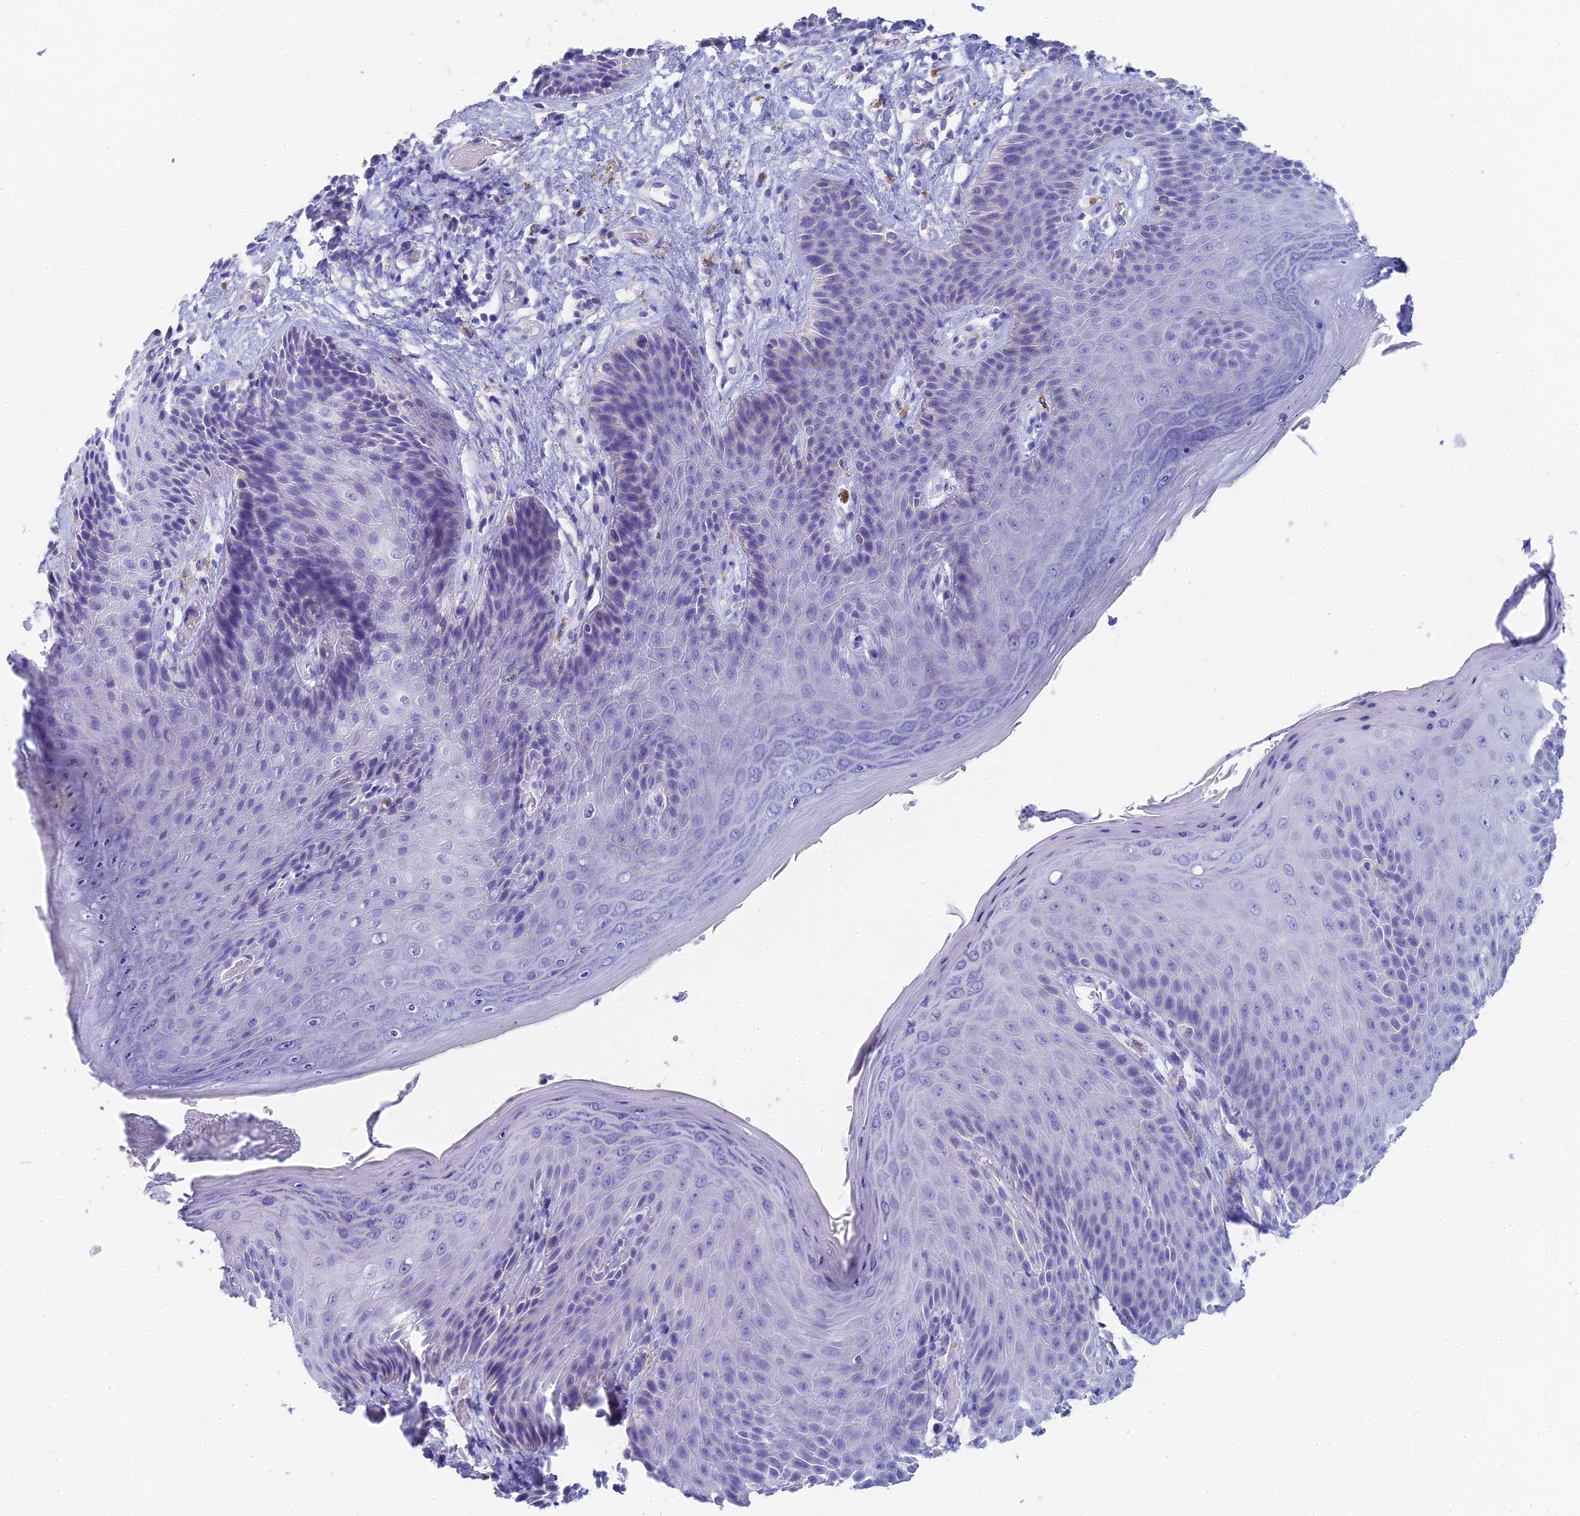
{"staining": {"intensity": "moderate", "quantity": "<25%", "location": "cytoplasmic/membranous"}, "tissue": "skin", "cell_type": "Epidermal cells", "image_type": "normal", "snomed": [{"axis": "morphology", "description": "Normal tissue, NOS"}, {"axis": "topography", "description": "Anal"}], "caption": "Immunohistochemistry (IHC) of normal human skin reveals low levels of moderate cytoplasmic/membranous expression in approximately <25% of epidermal cells.", "gene": "SLC36A2", "patient": {"sex": "female", "age": 89}}